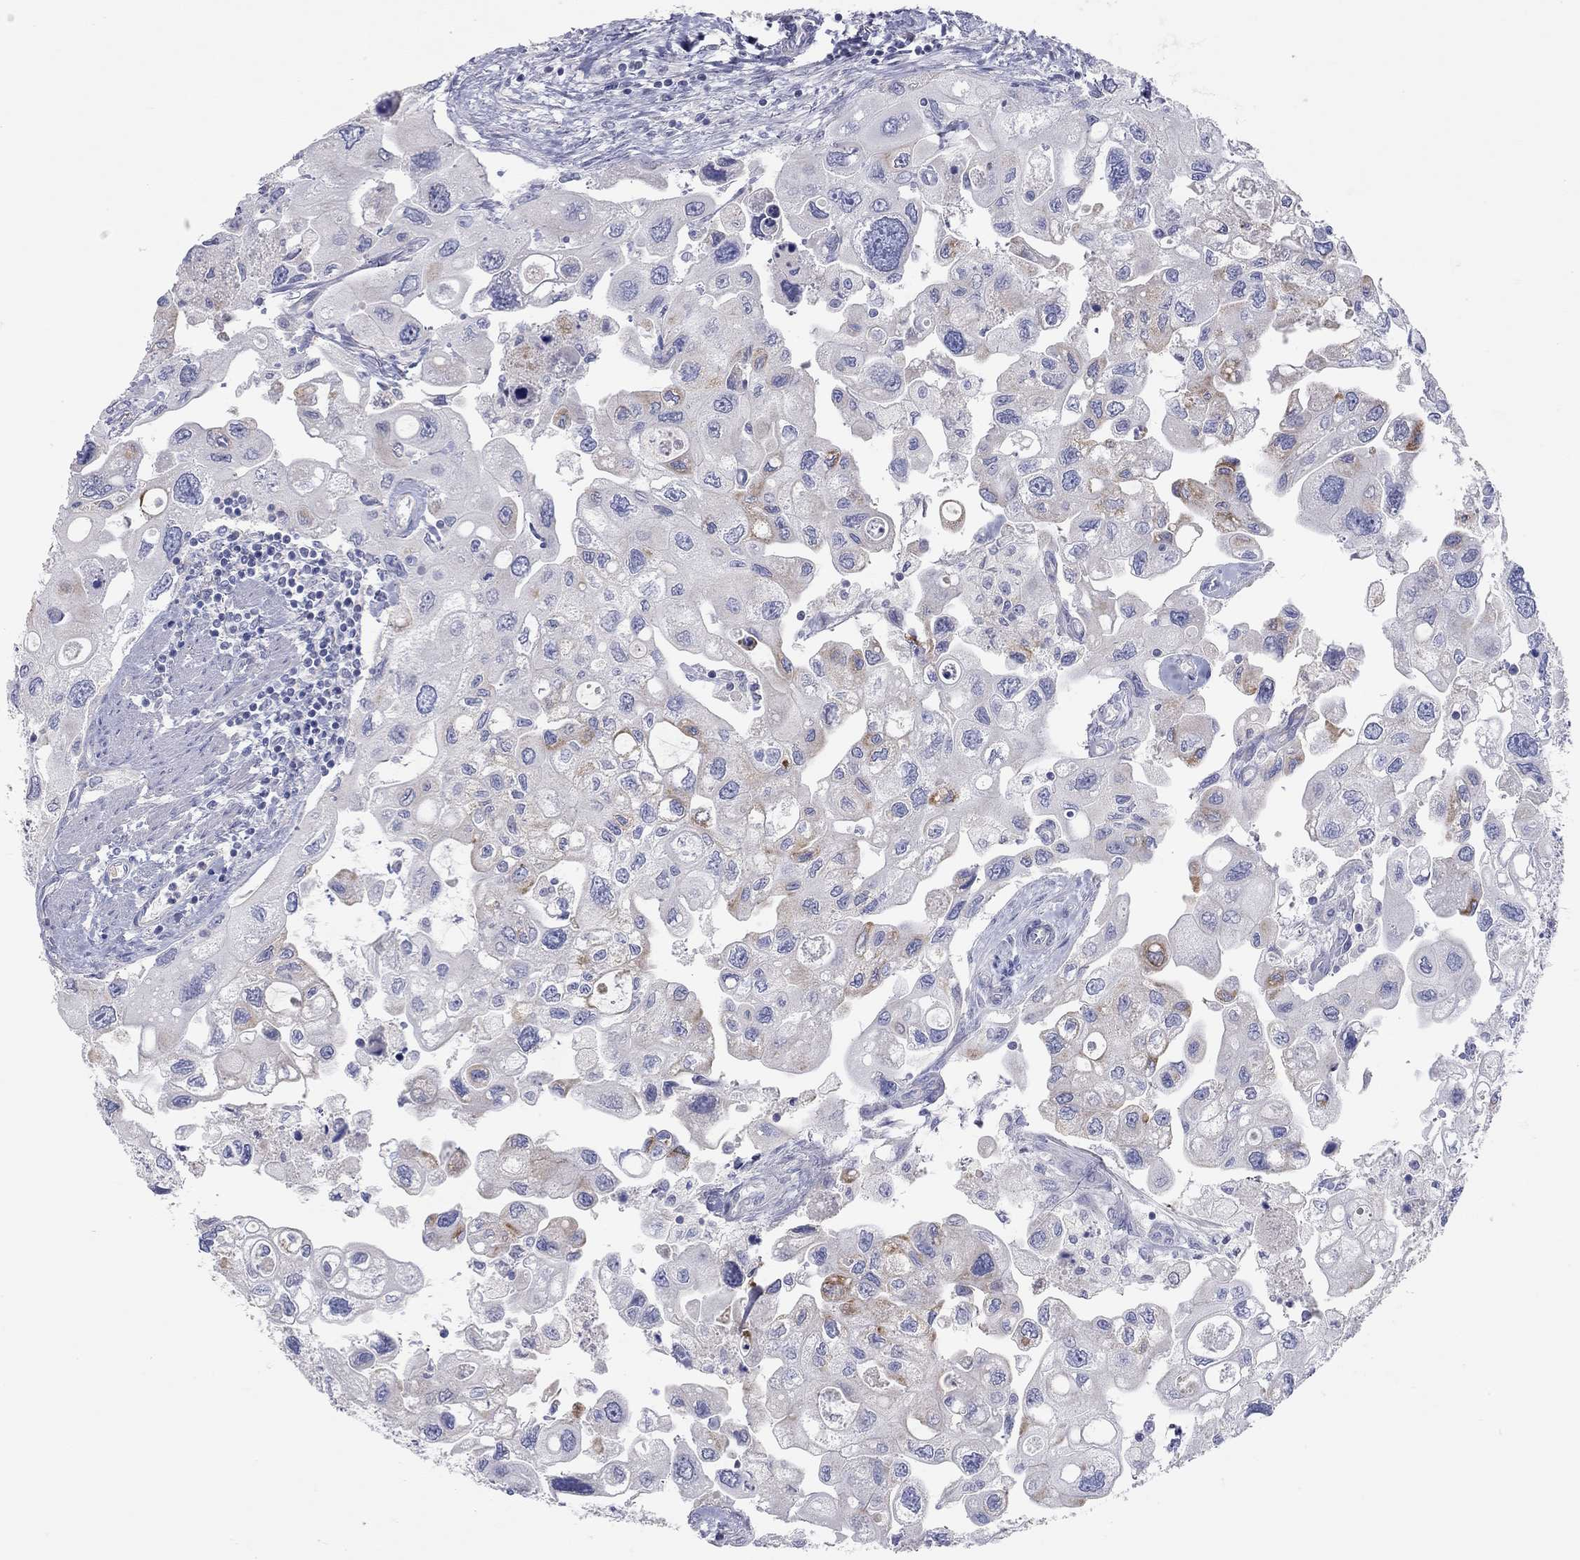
{"staining": {"intensity": "moderate", "quantity": "<25%", "location": "cytoplasmic/membranous"}, "tissue": "urothelial cancer", "cell_type": "Tumor cells", "image_type": "cancer", "snomed": [{"axis": "morphology", "description": "Urothelial carcinoma, High grade"}, {"axis": "topography", "description": "Urinary bladder"}], "caption": "Moderate cytoplasmic/membranous positivity for a protein is present in about <25% of tumor cells of urothelial cancer using immunohistochemistry.", "gene": "RCAN1", "patient": {"sex": "male", "age": 59}}